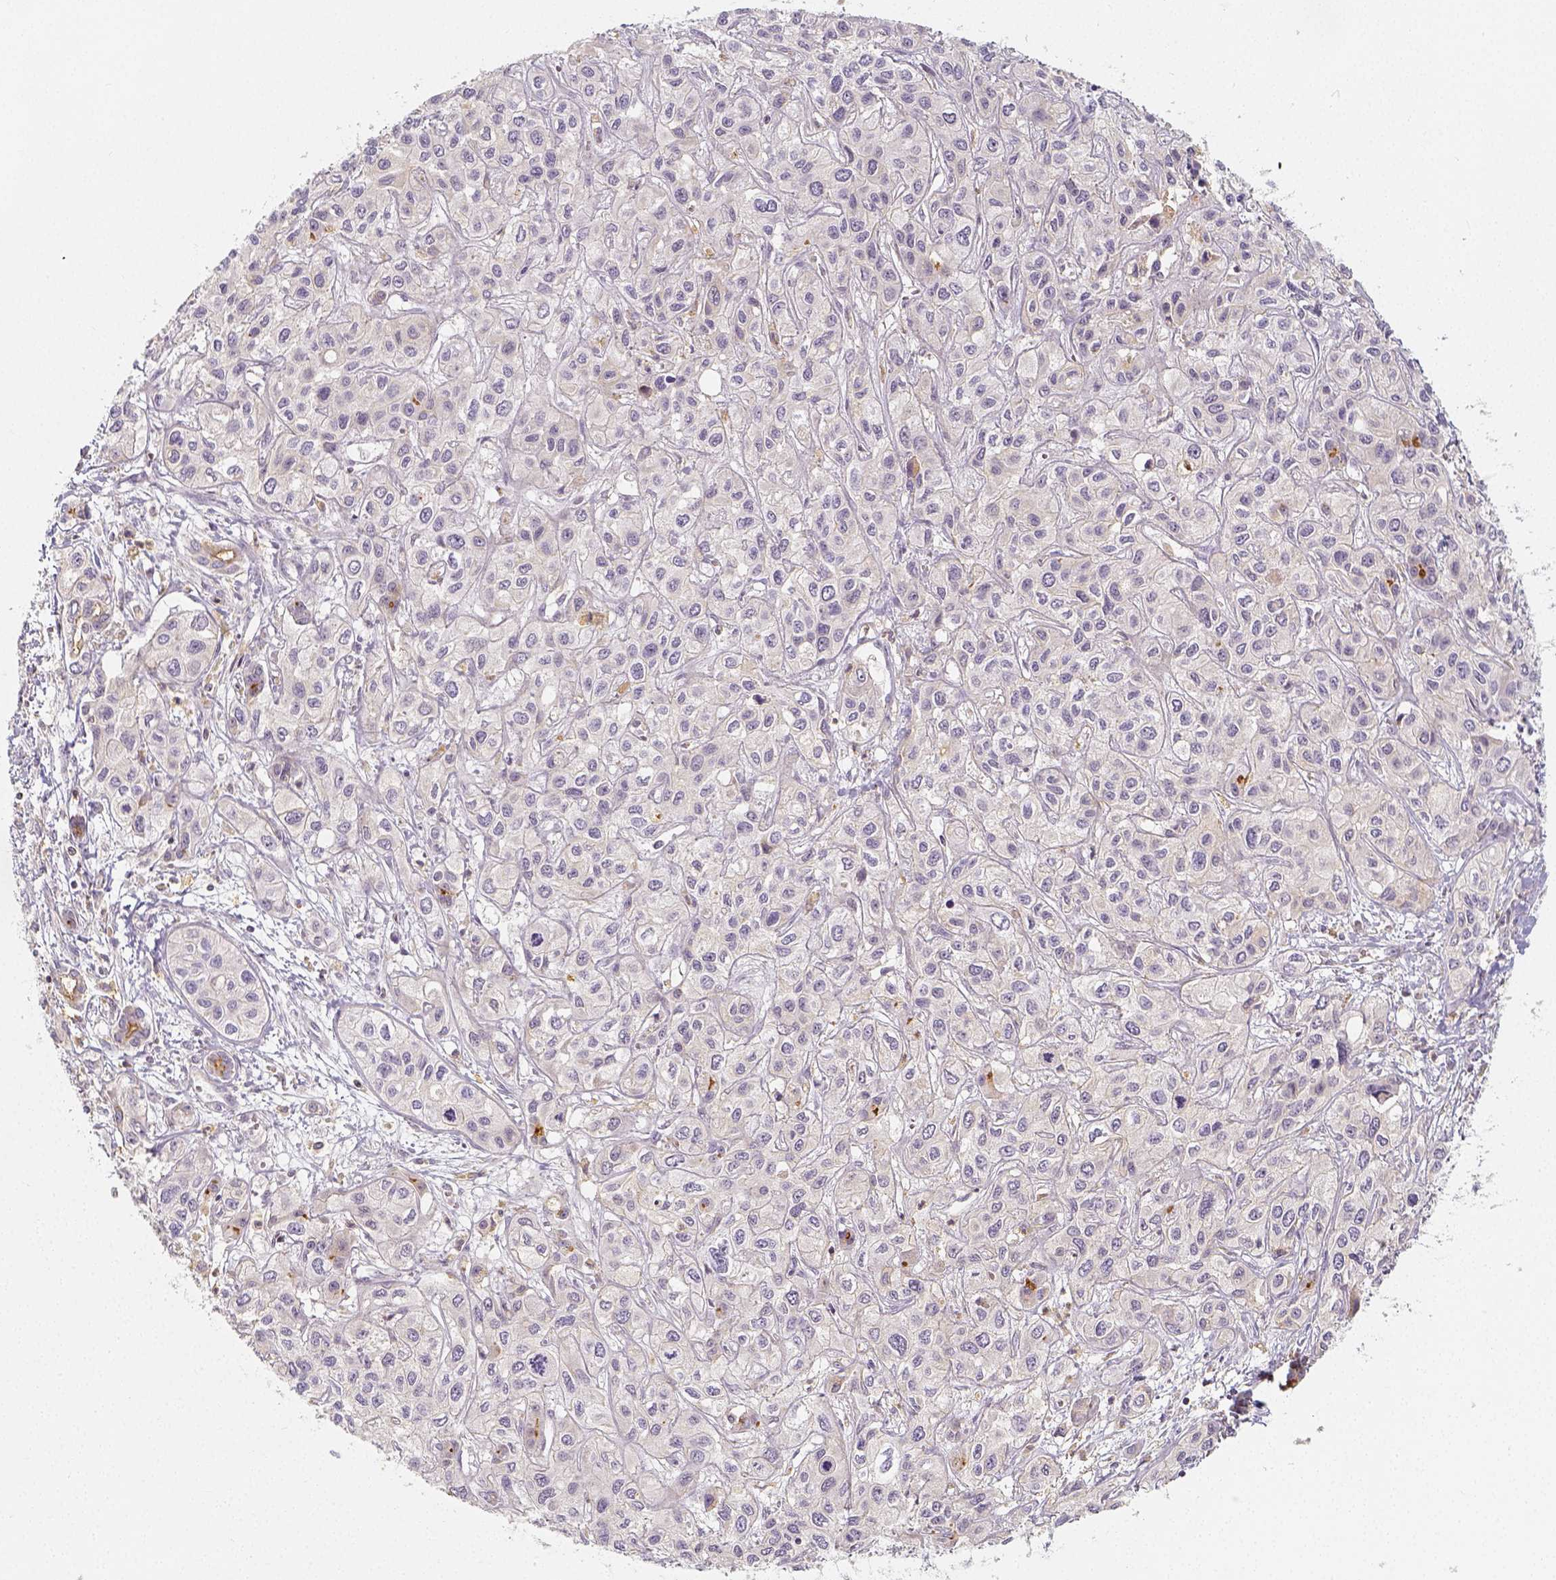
{"staining": {"intensity": "negative", "quantity": "none", "location": "none"}, "tissue": "liver cancer", "cell_type": "Tumor cells", "image_type": "cancer", "snomed": [{"axis": "morphology", "description": "Cholangiocarcinoma"}, {"axis": "topography", "description": "Liver"}], "caption": "There is no significant staining in tumor cells of liver cancer (cholangiocarcinoma). The staining was performed using DAB to visualize the protein expression in brown, while the nuclei were stained in blue with hematoxylin (Magnification: 20x).", "gene": "PTPRJ", "patient": {"sex": "female", "age": 66}}